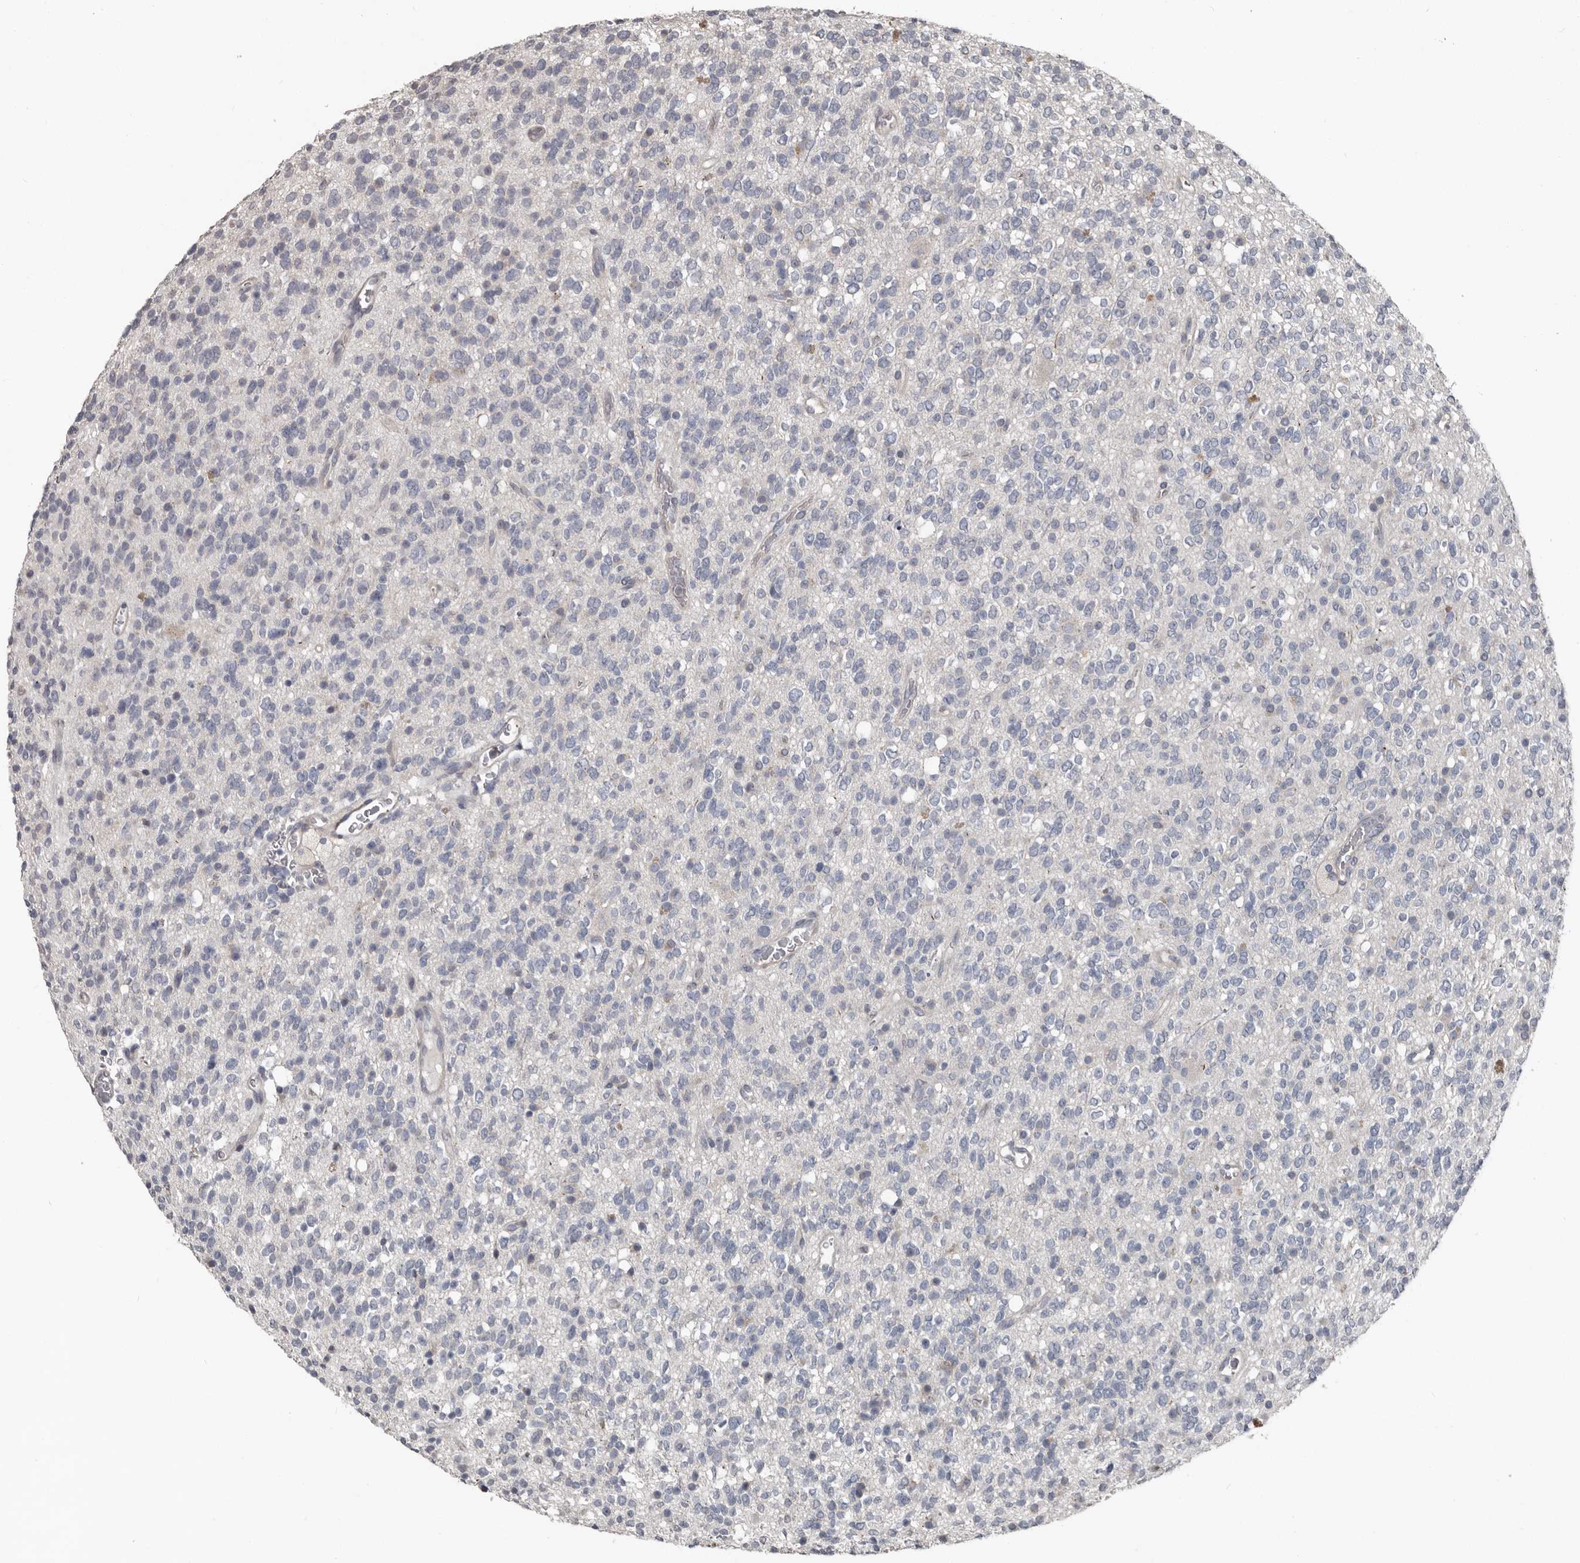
{"staining": {"intensity": "negative", "quantity": "none", "location": "none"}, "tissue": "glioma", "cell_type": "Tumor cells", "image_type": "cancer", "snomed": [{"axis": "morphology", "description": "Glioma, malignant, High grade"}, {"axis": "topography", "description": "Brain"}], "caption": "Tumor cells show no significant protein positivity in glioma. The staining was performed using DAB to visualize the protein expression in brown, while the nuclei were stained in blue with hematoxylin (Magnification: 20x).", "gene": "CA6", "patient": {"sex": "male", "age": 34}}